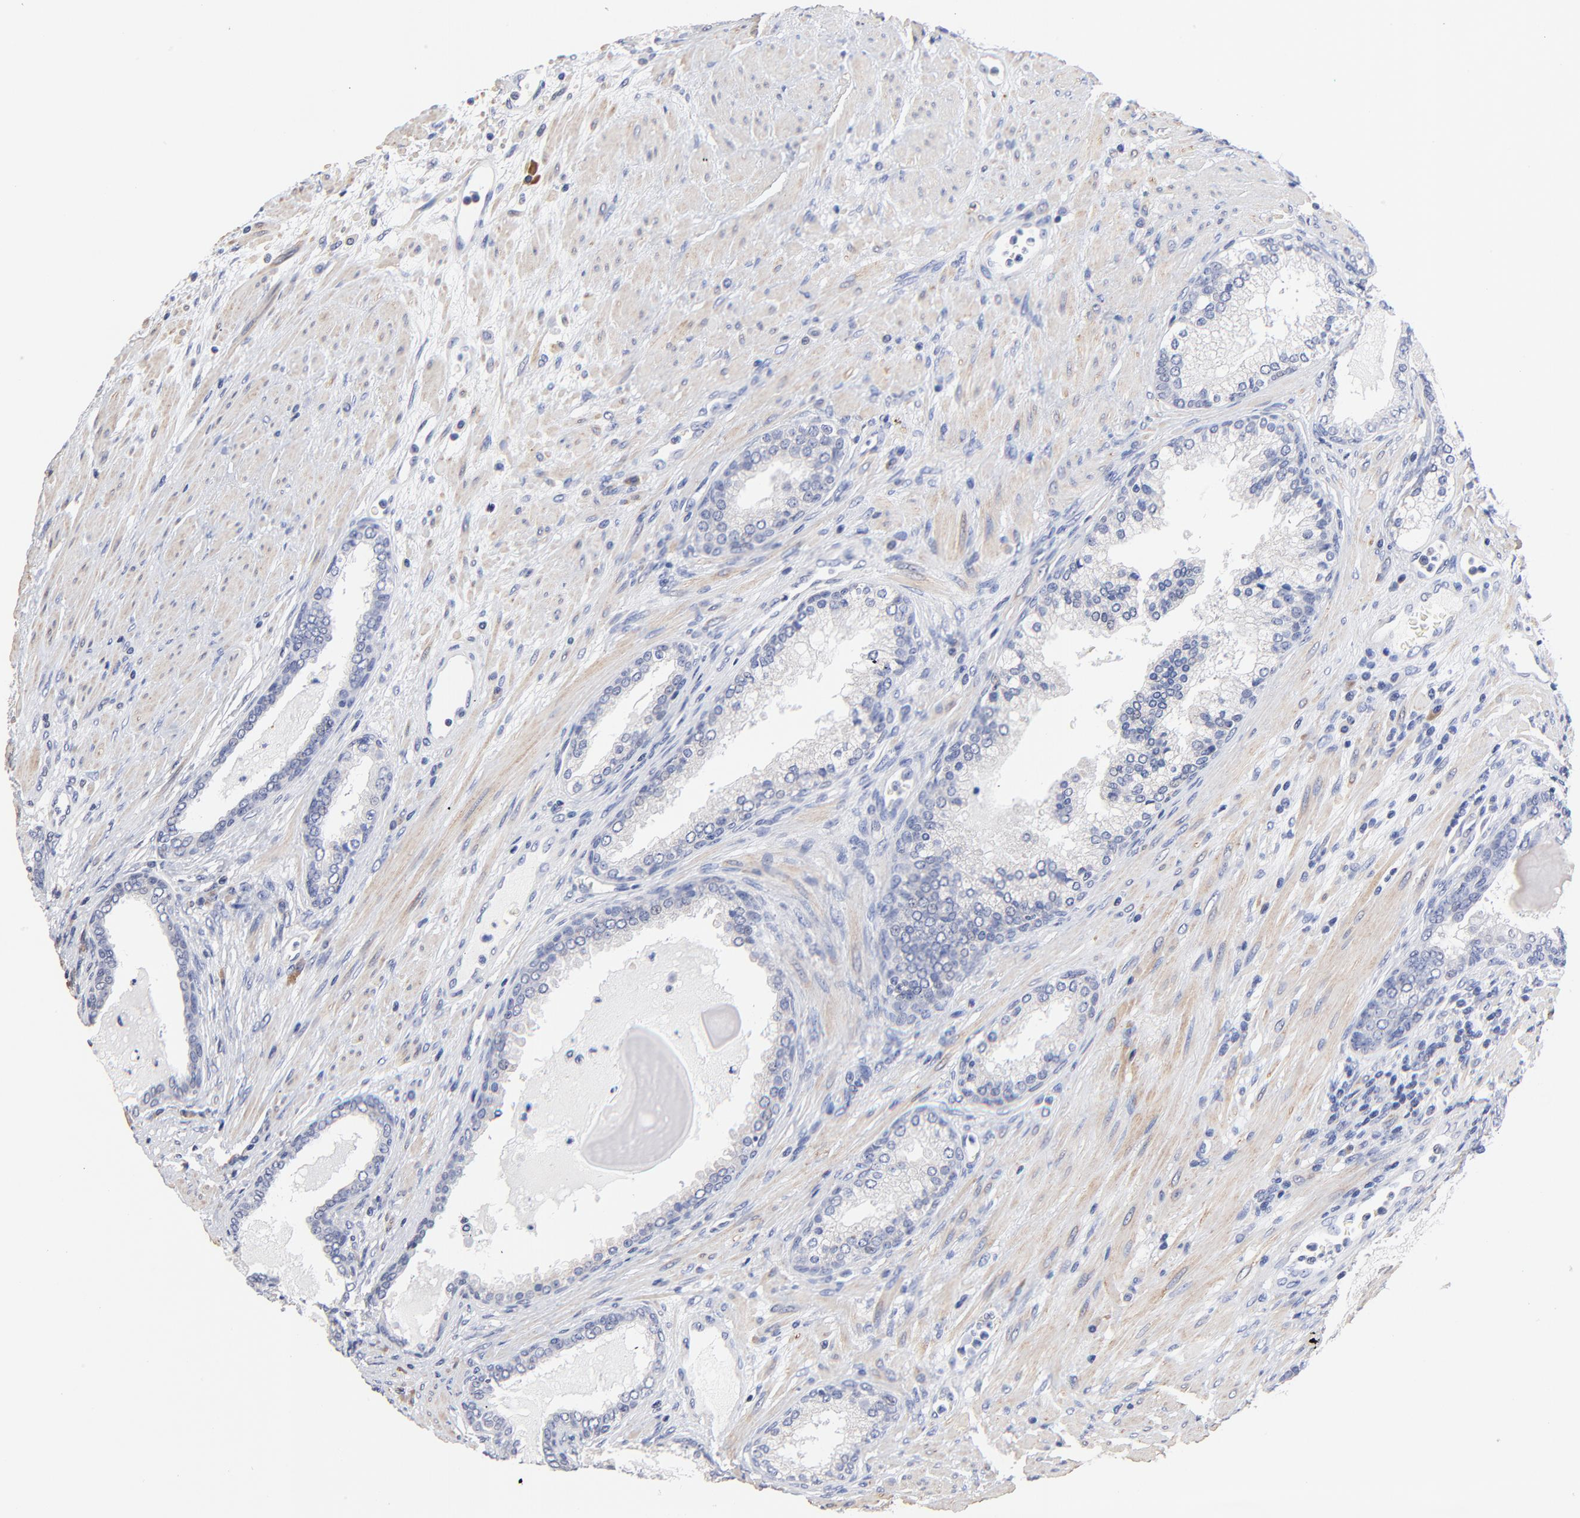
{"staining": {"intensity": "negative", "quantity": "none", "location": "none"}, "tissue": "prostate cancer", "cell_type": "Tumor cells", "image_type": "cancer", "snomed": [{"axis": "morphology", "description": "Adenocarcinoma, Medium grade"}, {"axis": "topography", "description": "Prostate"}], "caption": "Prostate medium-grade adenocarcinoma stained for a protein using immunohistochemistry demonstrates no positivity tumor cells.", "gene": "TWNK", "patient": {"sex": "male", "age": 72}}